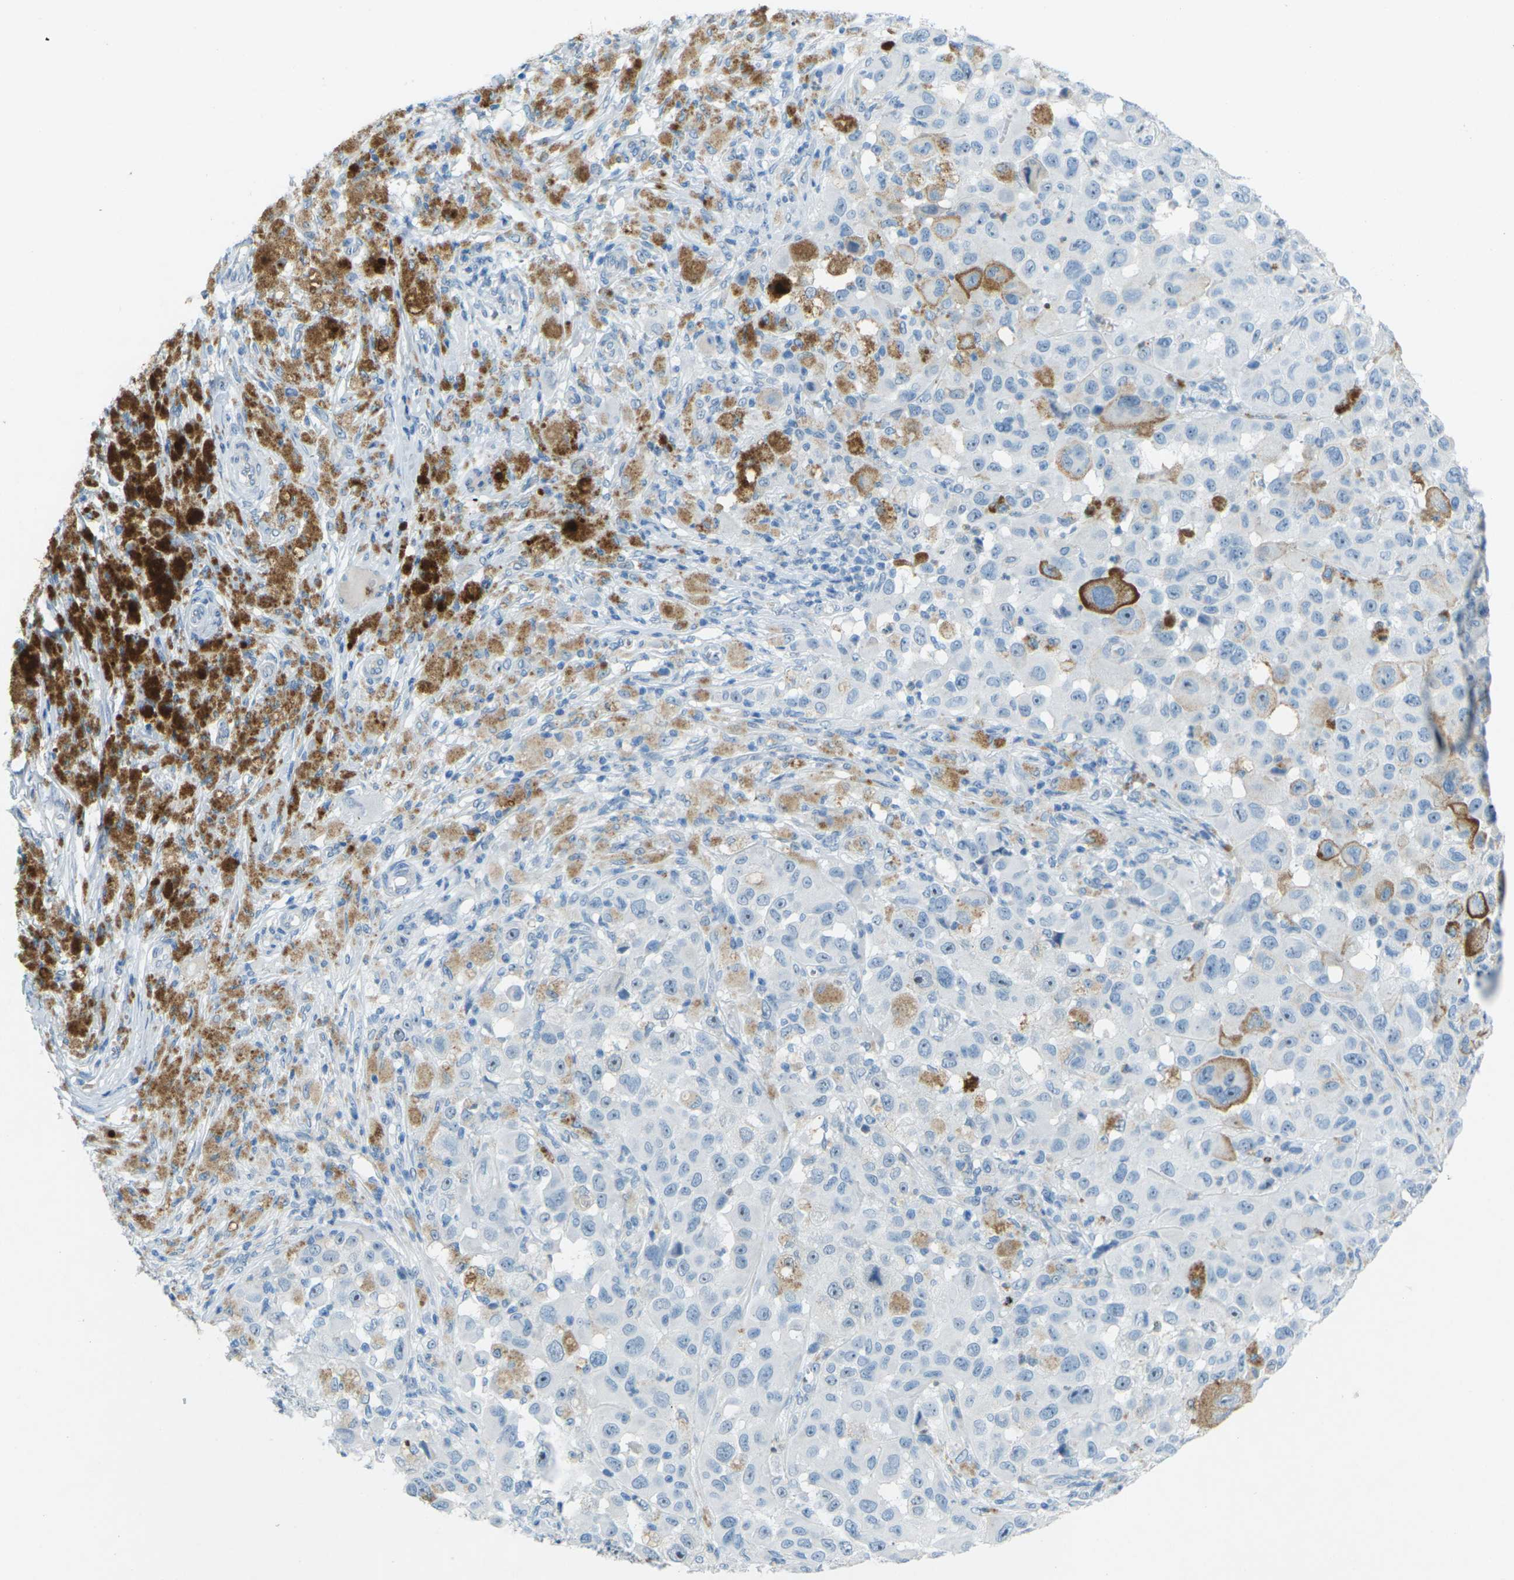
{"staining": {"intensity": "negative", "quantity": "none", "location": "none"}, "tissue": "melanoma", "cell_type": "Tumor cells", "image_type": "cancer", "snomed": [{"axis": "morphology", "description": "Malignant melanoma, NOS"}, {"axis": "topography", "description": "Skin"}], "caption": "Tumor cells show no significant protein positivity in malignant melanoma.", "gene": "CDH16", "patient": {"sex": "male", "age": 96}}